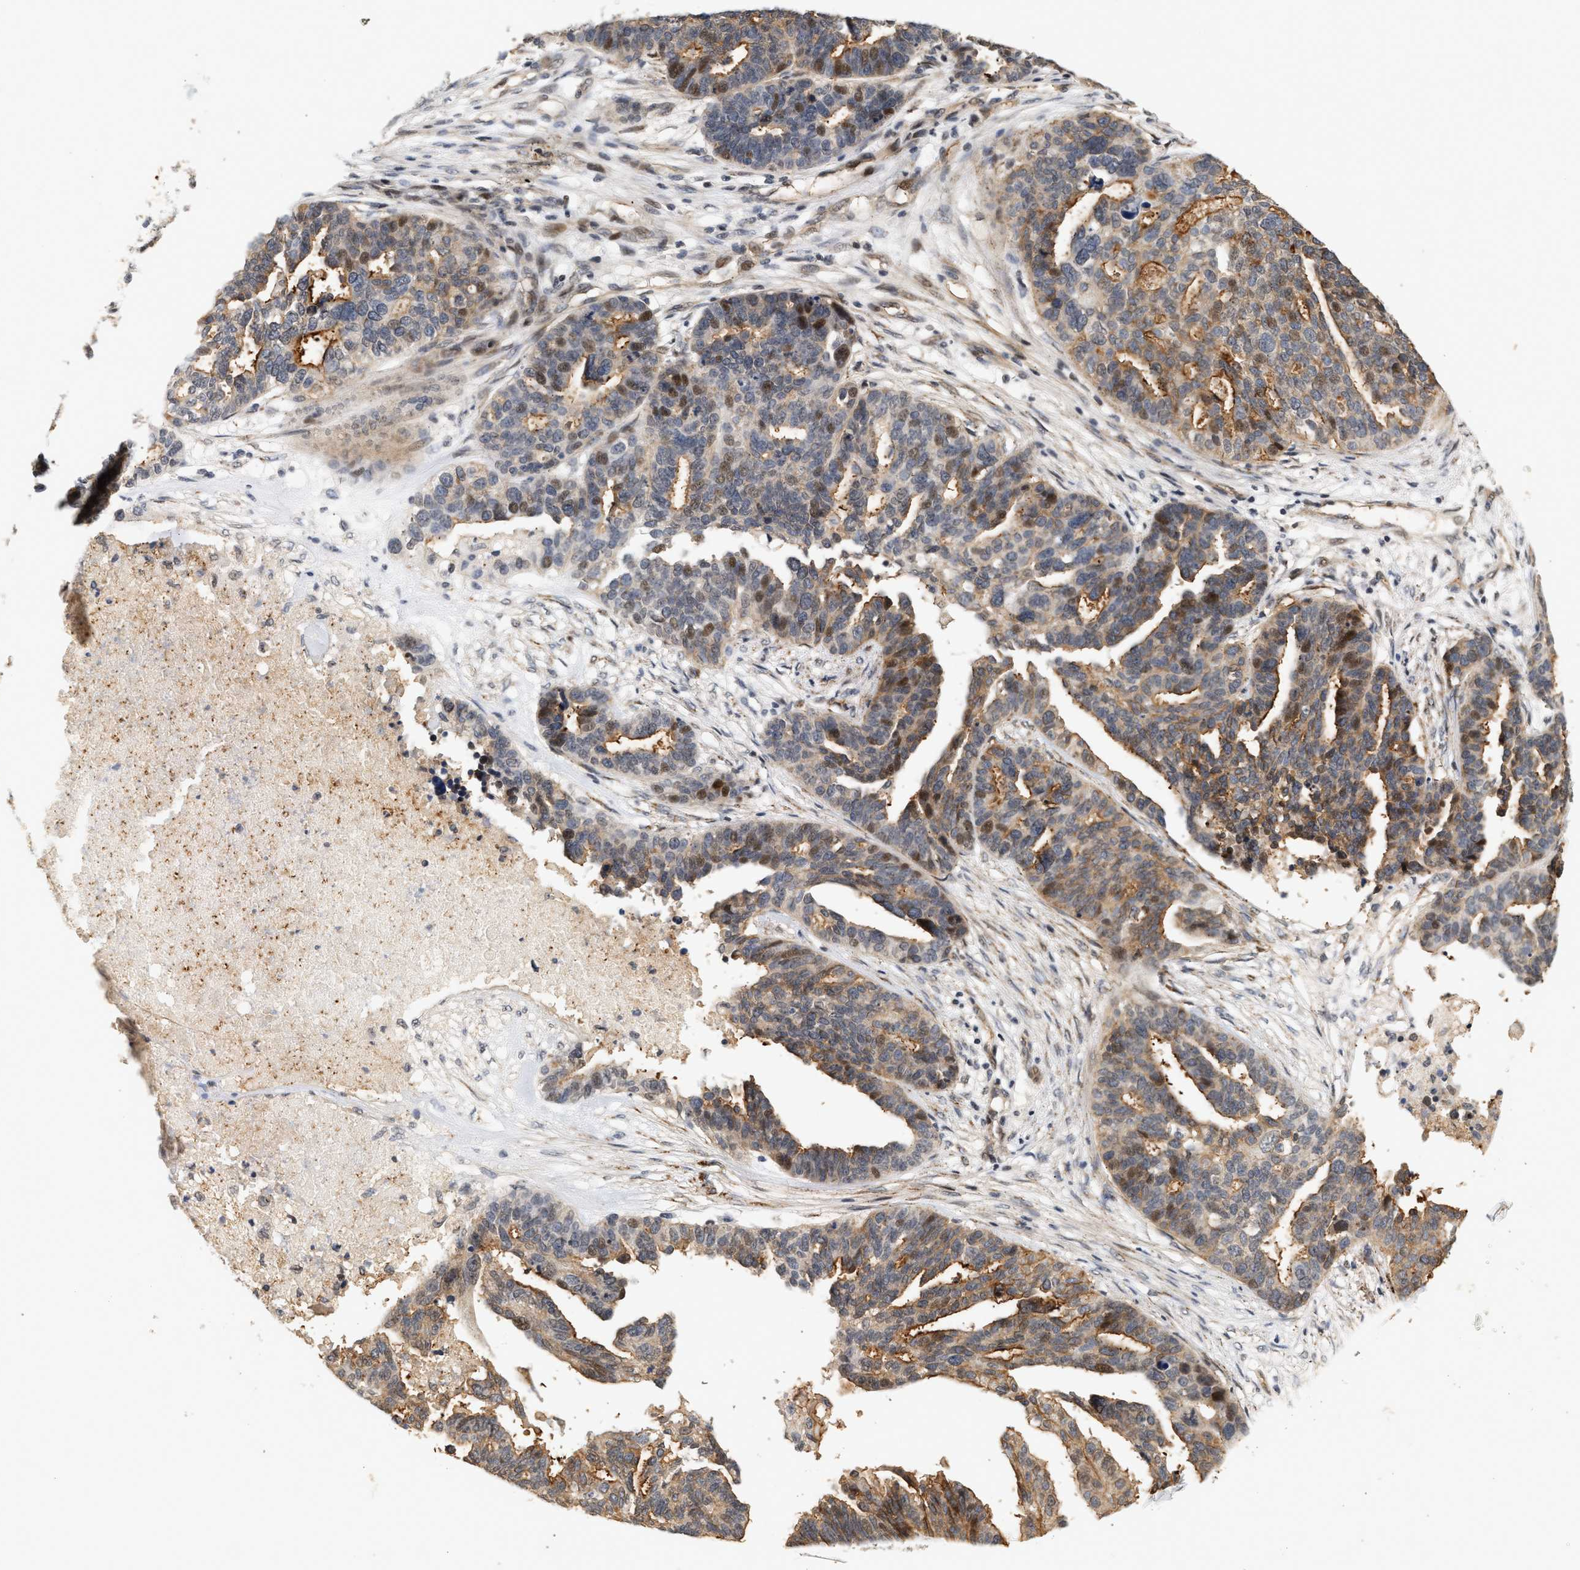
{"staining": {"intensity": "moderate", "quantity": "25%-75%", "location": "cytoplasmic/membranous,nuclear"}, "tissue": "ovarian cancer", "cell_type": "Tumor cells", "image_type": "cancer", "snomed": [{"axis": "morphology", "description": "Cystadenocarcinoma, serous, NOS"}, {"axis": "topography", "description": "Ovary"}], "caption": "IHC of human ovarian cancer (serous cystadenocarcinoma) shows medium levels of moderate cytoplasmic/membranous and nuclear positivity in approximately 25%-75% of tumor cells.", "gene": "PLXND1", "patient": {"sex": "female", "age": 59}}